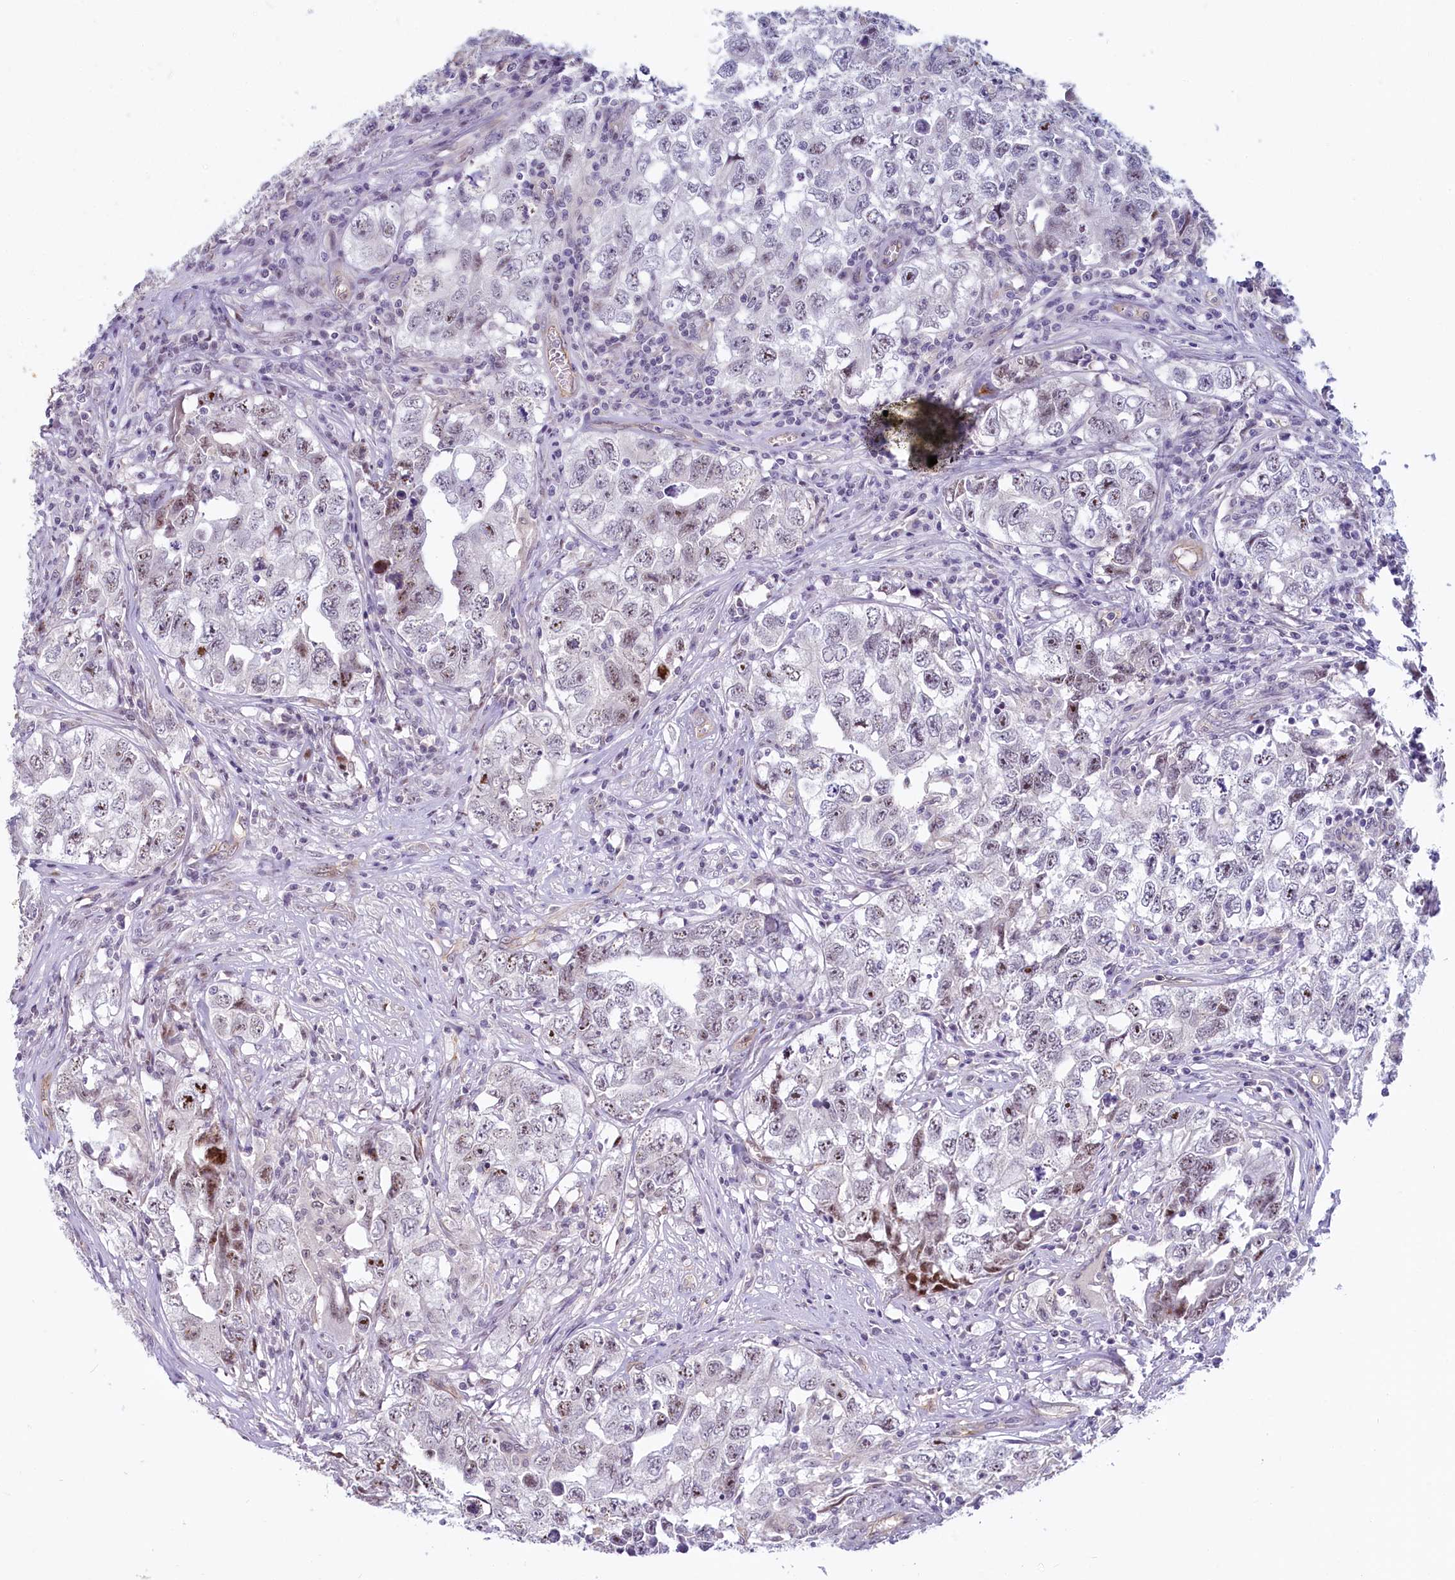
{"staining": {"intensity": "weak", "quantity": "25%-75%", "location": "nuclear"}, "tissue": "testis cancer", "cell_type": "Tumor cells", "image_type": "cancer", "snomed": [{"axis": "morphology", "description": "Seminoma, NOS"}, {"axis": "morphology", "description": "Carcinoma, Embryonal, NOS"}, {"axis": "topography", "description": "Testis"}], "caption": "High-magnification brightfield microscopy of seminoma (testis) stained with DAB (brown) and counterstained with hematoxylin (blue). tumor cells exhibit weak nuclear expression is appreciated in about25%-75% of cells.", "gene": "PROCR", "patient": {"sex": "male", "age": 43}}